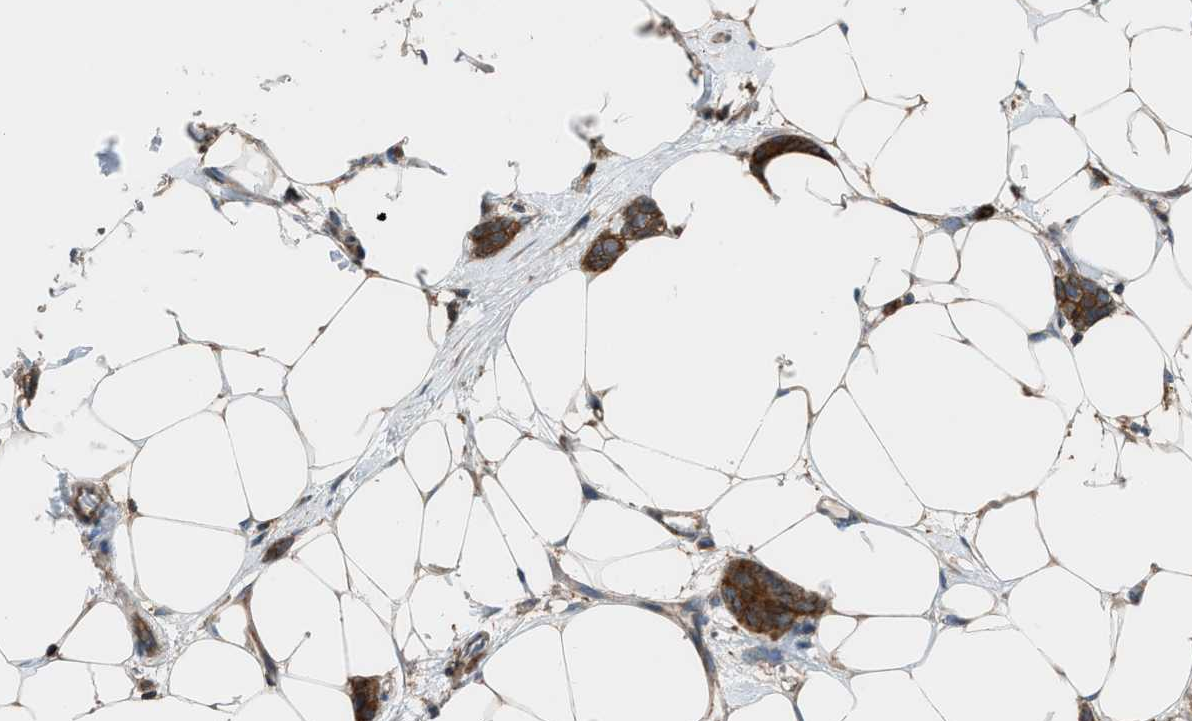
{"staining": {"intensity": "strong", "quantity": ">75%", "location": "cytoplasmic/membranous"}, "tissue": "breast cancer", "cell_type": "Tumor cells", "image_type": "cancer", "snomed": [{"axis": "morphology", "description": "Lobular carcinoma"}, {"axis": "topography", "description": "Skin"}, {"axis": "topography", "description": "Breast"}], "caption": "Human breast cancer (lobular carcinoma) stained with a brown dye reveals strong cytoplasmic/membranous positive positivity in approximately >75% of tumor cells.", "gene": "DYRK1A", "patient": {"sex": "female", "age": 46}}